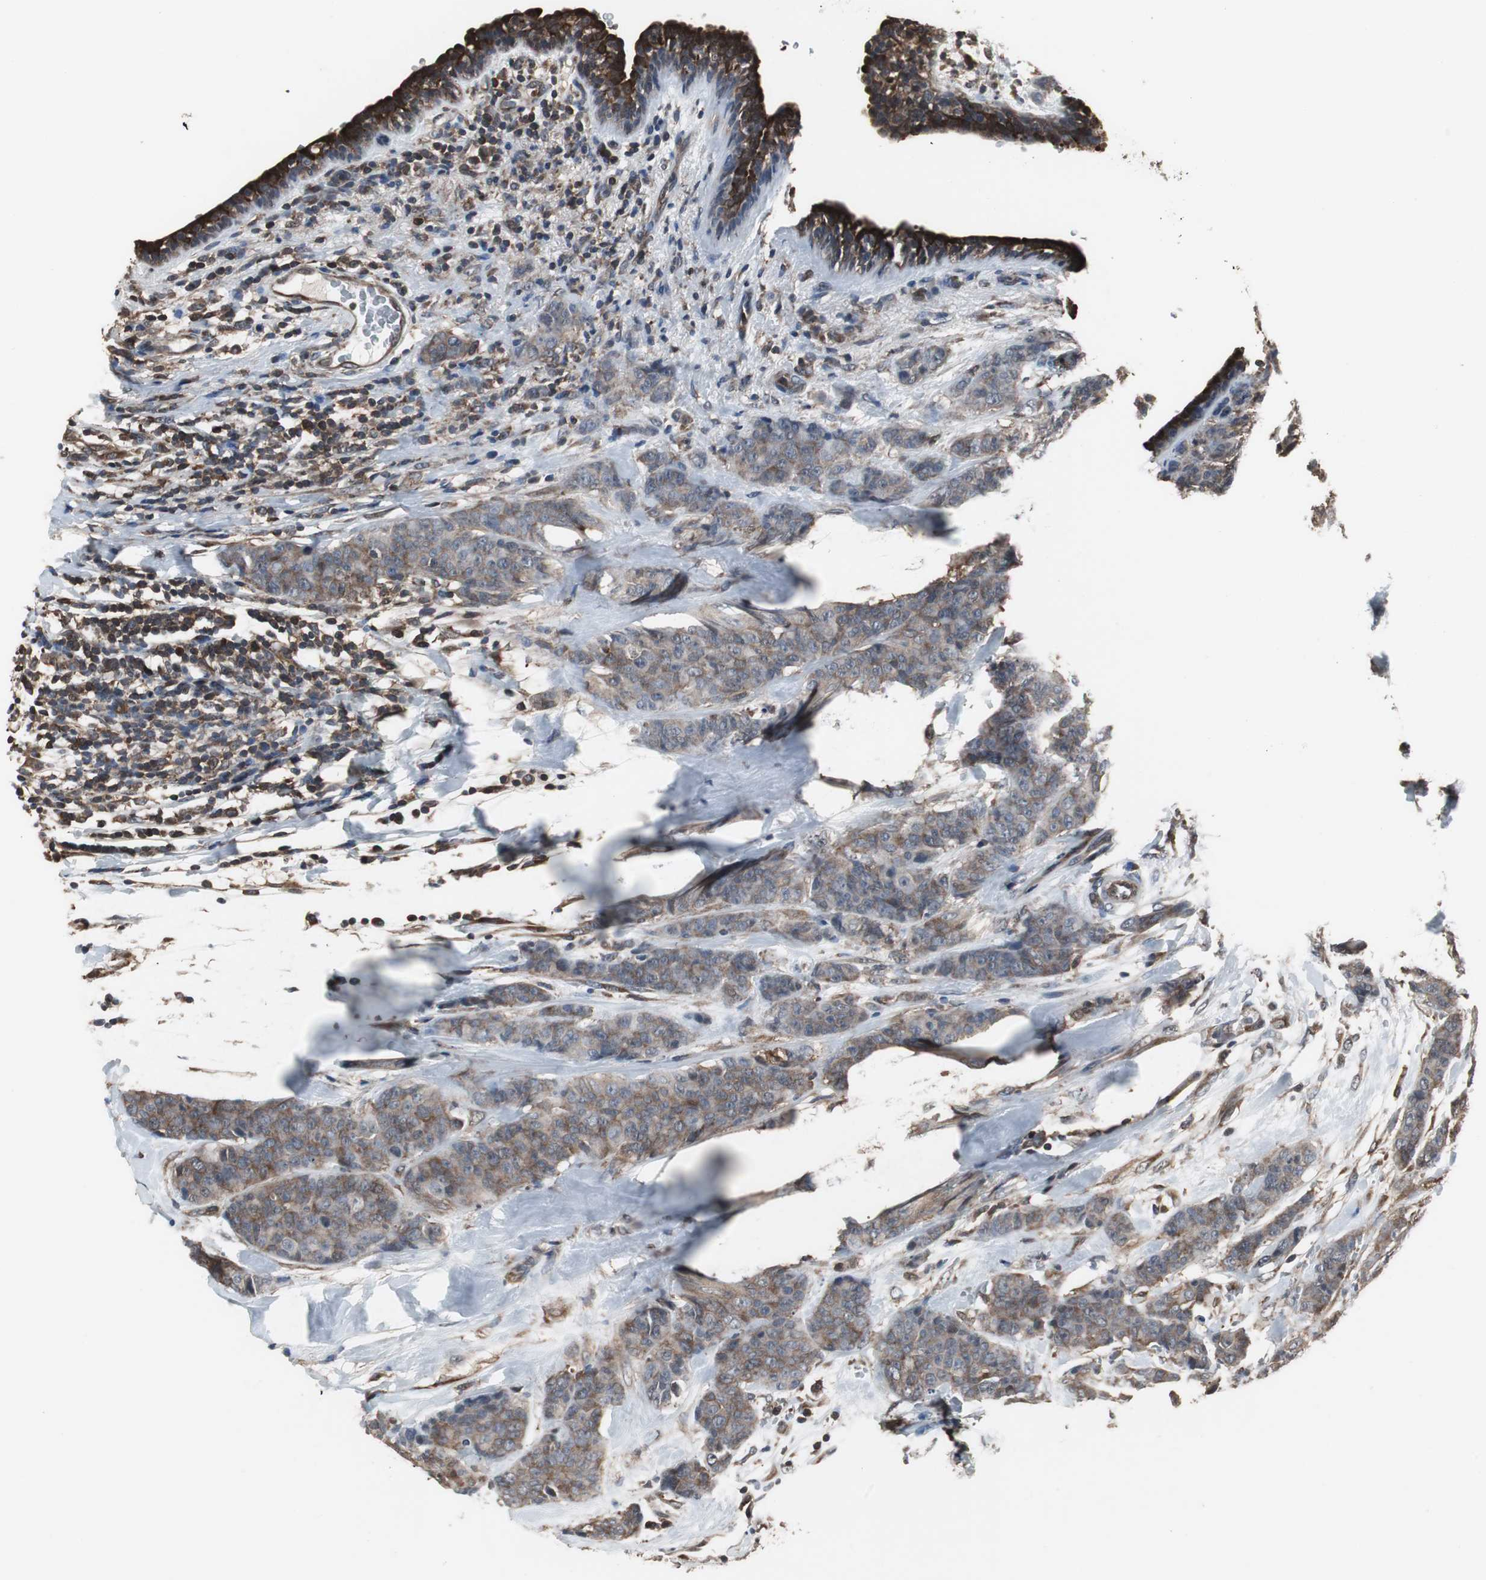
{"staining": {"intensity": "moderate", "quantity": ">75%", "location": "cytoplasmic/membranous"}, "tissue": "breast cancer", "cell_type": "Tumor cells", "image_type": "cancer", "snomed": [{"axis": "morphology", "description": "Duct carcinoma"}, {"axis": "topography", "description": "Breast"}], "caption": "Immunohistochemical staining of human breast cancer (intraductal carcinoma) exhibits medium levels of moderate cytoplasmic/membranous protein positivity in approximately >75% of tumor cells. The staining is performed using DAB (3,3'-diaminobenzidine) brown chromogen to label protein expression. The nuclei are counter-stained blue using hematoxylin.", "gene": "ZSCAN22", "patient": {"sex": "female", "age": 40}}